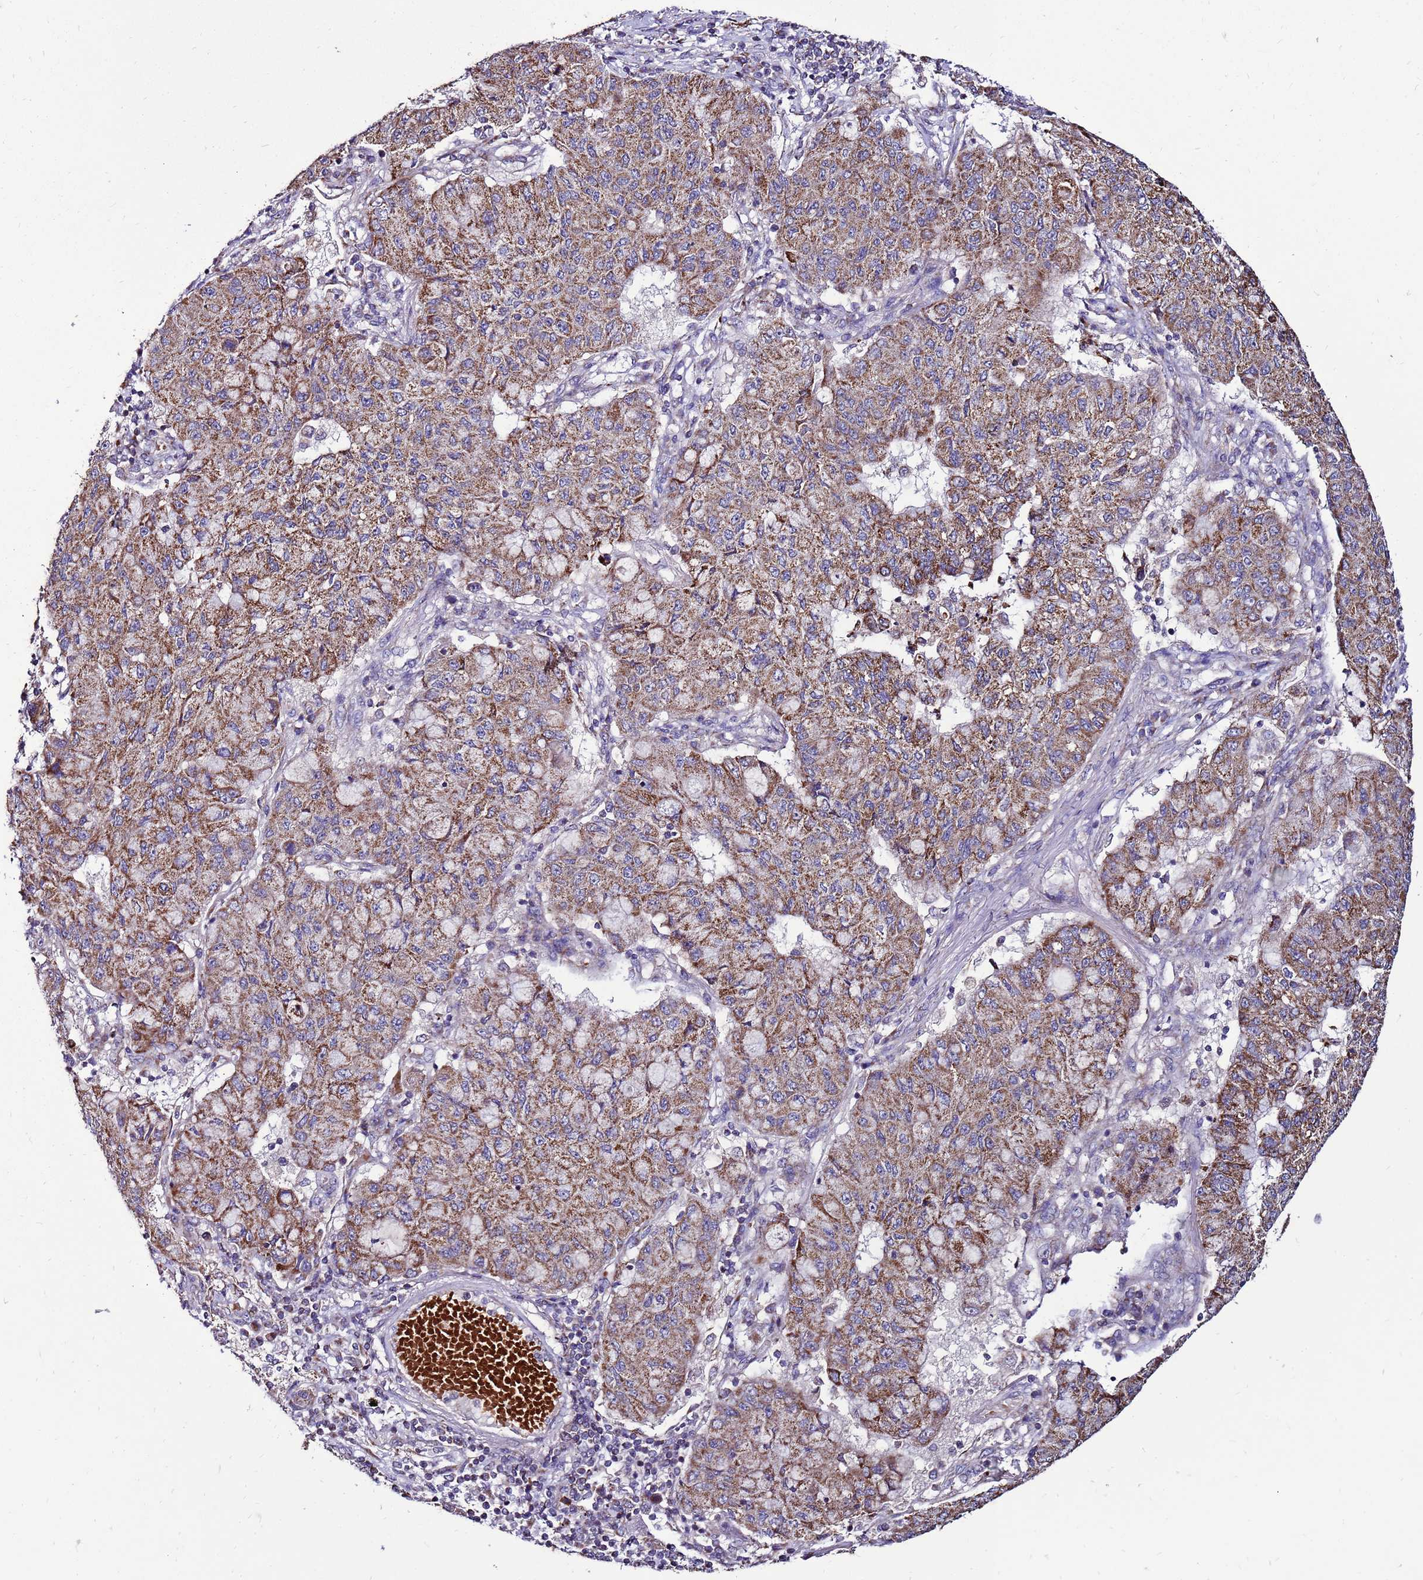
{"staining": {"intensity": "moderate", "quantity": ">75%", "location": "cytoplasmic/membranous"}, "tissue": "lung cancer", "cell_type": "Tumor cells", "image_type": "cancer", "snomed": [{"axis": "morphology", "description": "Squamous cell carcinoma, NOS"}, {"axis": "topography", "description": "Lung"}], "caption": "Protein expression analysis of human squamous cell carcinoma (lung) reveals moderate cytoplasmic/membranous staining in approximately >75% of tumor cells. The staining was performed using DAB to visualize the protein expression in brown, while the nuclei were stained in blue with hematoxylin (Magnification: 20x).", "gene": "SPSB3", "patient": {"sex": "male", "age": 74}}